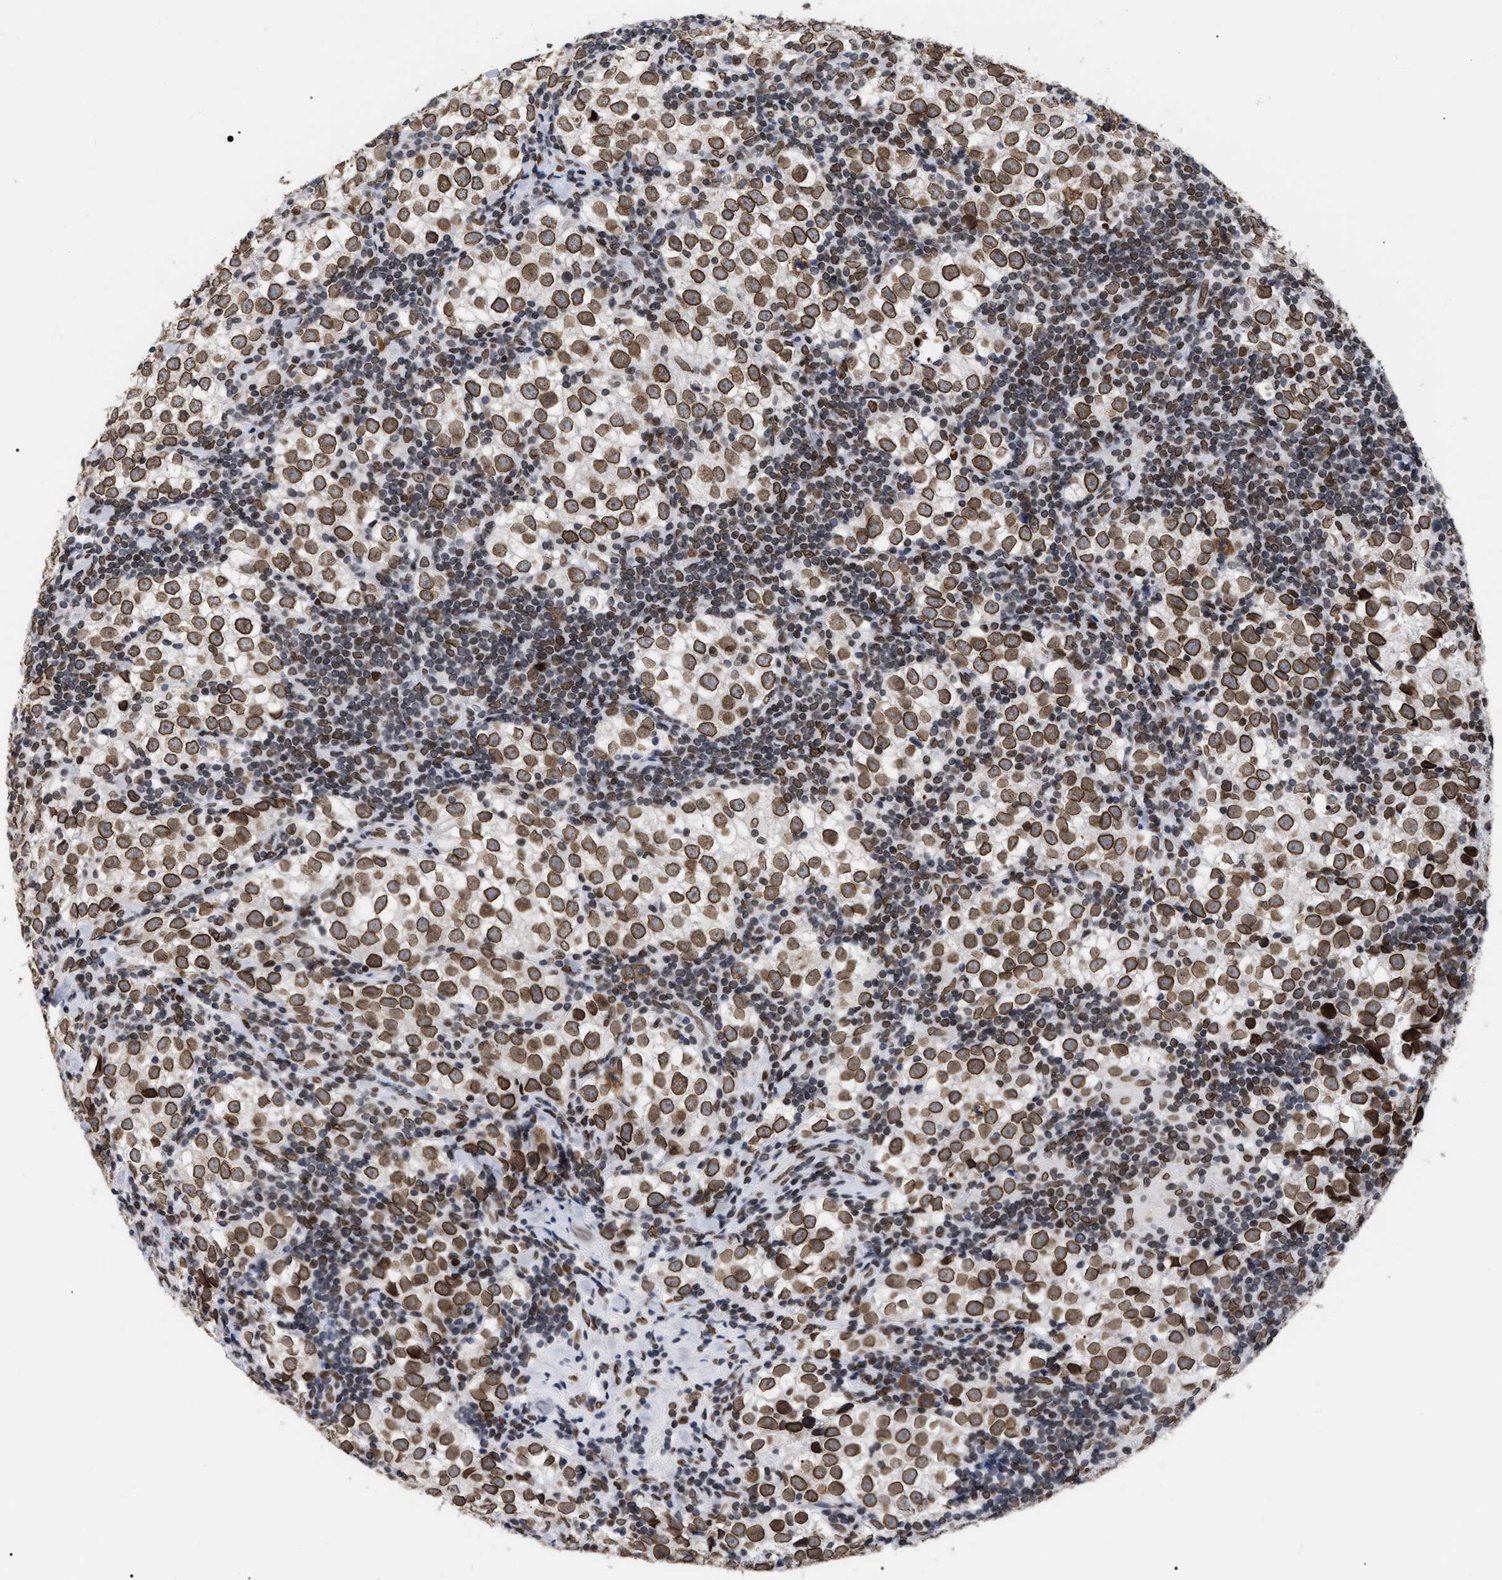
{"staining": {"intensity": "moderate", "quantity": ">75%", "location": "cytoplasmic/membranous,nuclear"}, "tissue": "testis cancer", "cell_type": "Tumor cells", "image_type": "cancer", "snomed": [{"axis": "morphology", "description": "Seminoma, NOS"}, {"axis": "morphology", "description": "Carcinoma, Embryonal, NOS"}, {"axis": "topography", "description": "Testis"}], "caption": "Protein expression analysis of human testis cancer (embryonal carcinoma) reveals moderate cytoplasmic/membranous and nuclear positivity in approximately >75% of tumor cells.", "gene": "TPR", "patient": {"sex": "male", "age": 36}}